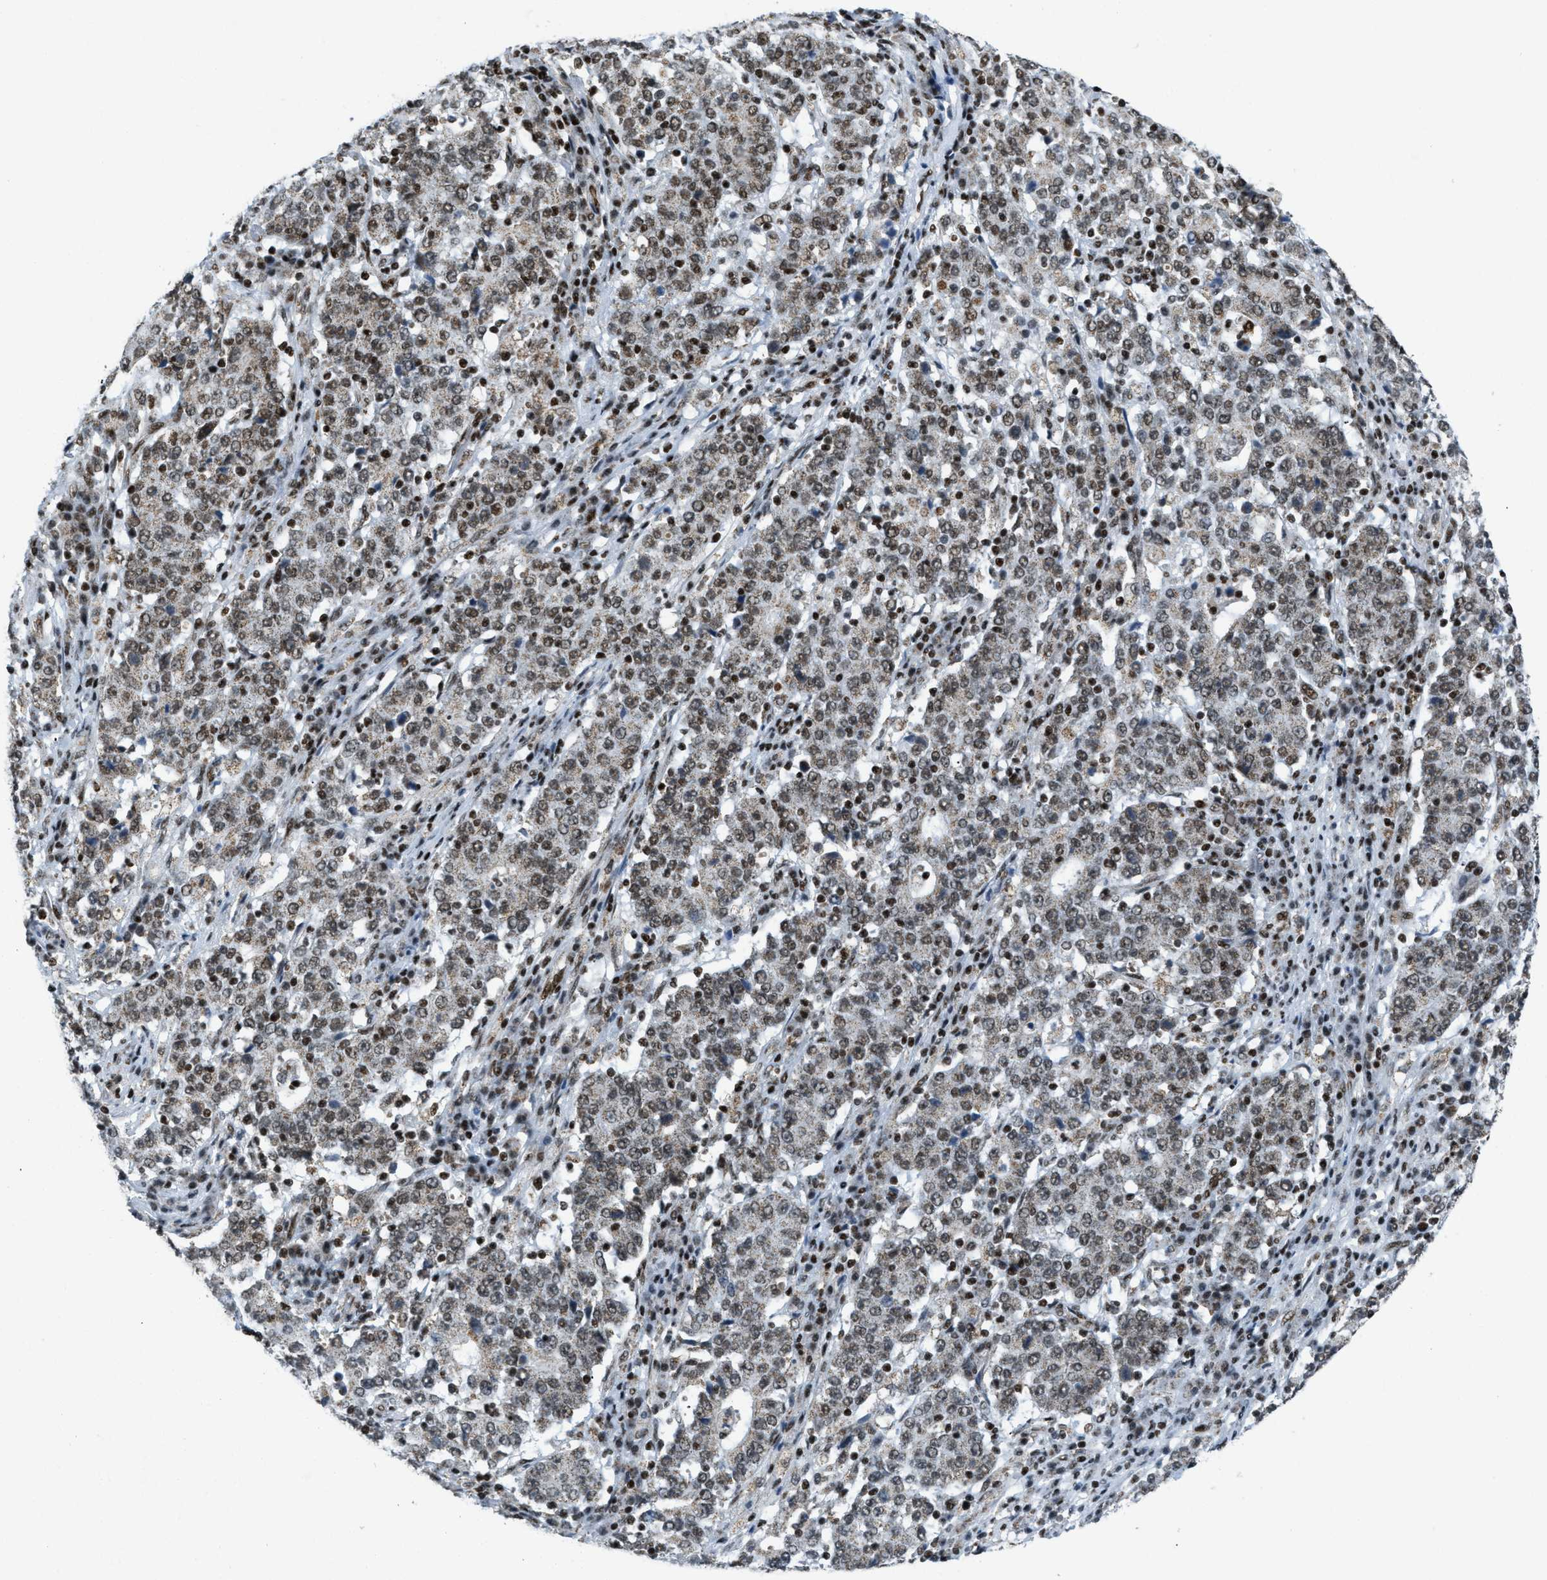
{"staining": {"intensity": "strong", "quantity": ">75%", "location": "nuclear"}, "tissue": "stomach cancer", "cell_type": "Tumor cells", "image_type": "cancer", "snomed": [{"axis": "morphology", "description": "Adenocarcinoma, NOS"}, {"axis": "topography", "description": "Stomach"}], "caption": "IHC photomicrograph of stomach cancer stained for a protein (brown), which demonstrates high levels of strong nuclear staining in approximately >75% of tumor cells.", "gene": "GABPB1", "patient": {"sex": "male", "age": 59}}